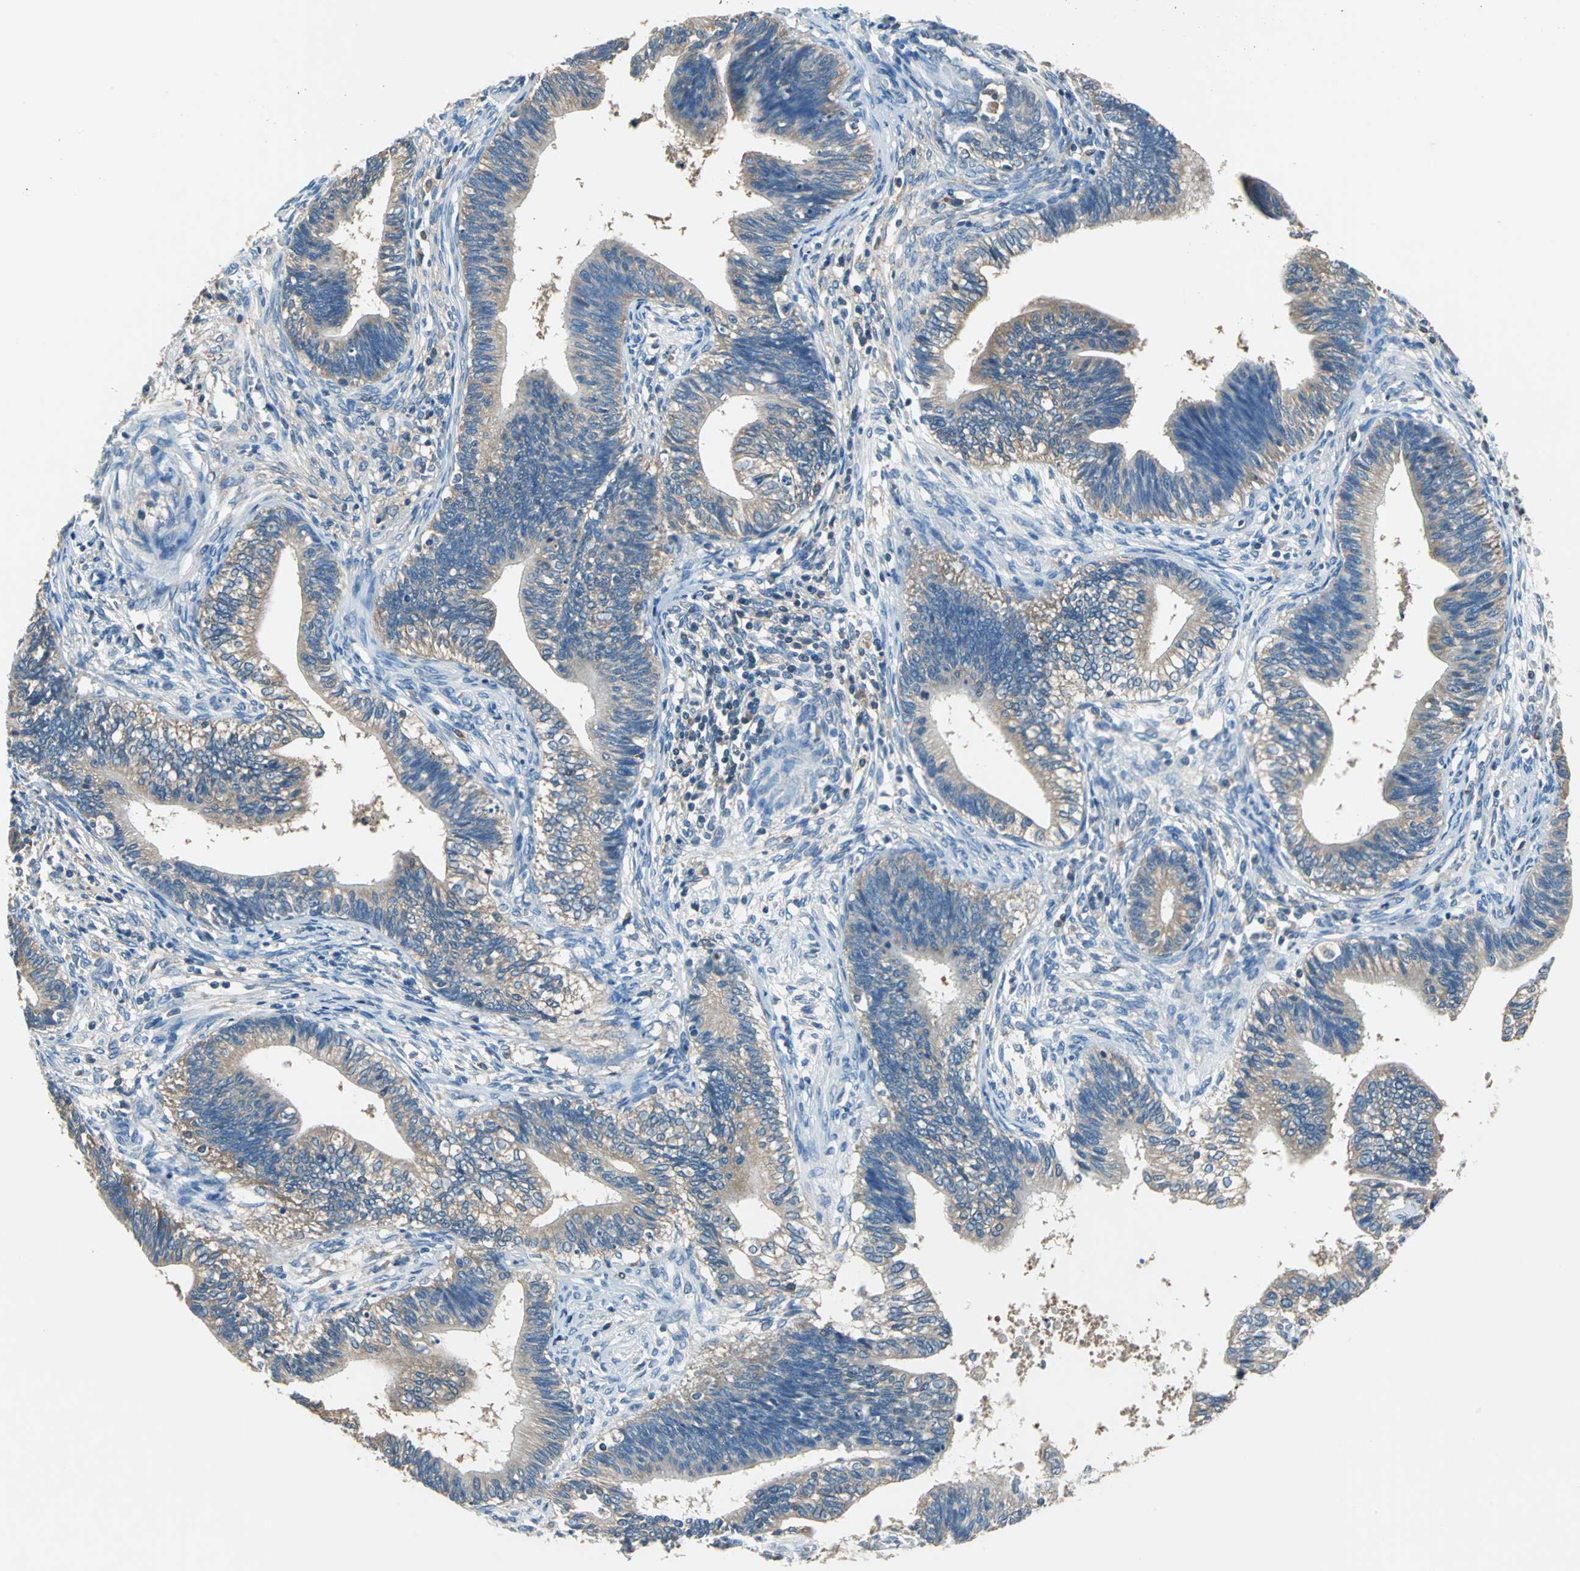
{"staining": {"intensity": "weak", "quantity": "25%-75%", "location": "cytoplasmic/membranous"}, "tissue": "cervical cancer", "cell_type": "Tumor cells", "image_type": "cancer", "snomed": [{"axis": "morphology", "description": "Adenocarcinoma, NOS"}, {"axis": "topography", "description": "Cervix"}], "caption": "The immunohistochemical stain highlights weak cytoplasmic/membranous staining in tumor cells of cervical cancer (adenocarcinoma) tissue. Immunohistochemistry stains the protein in brown and the nuclei are stained blue.", "gene": "PRKCA", "patient": {"sex": "female", "age": 44}}